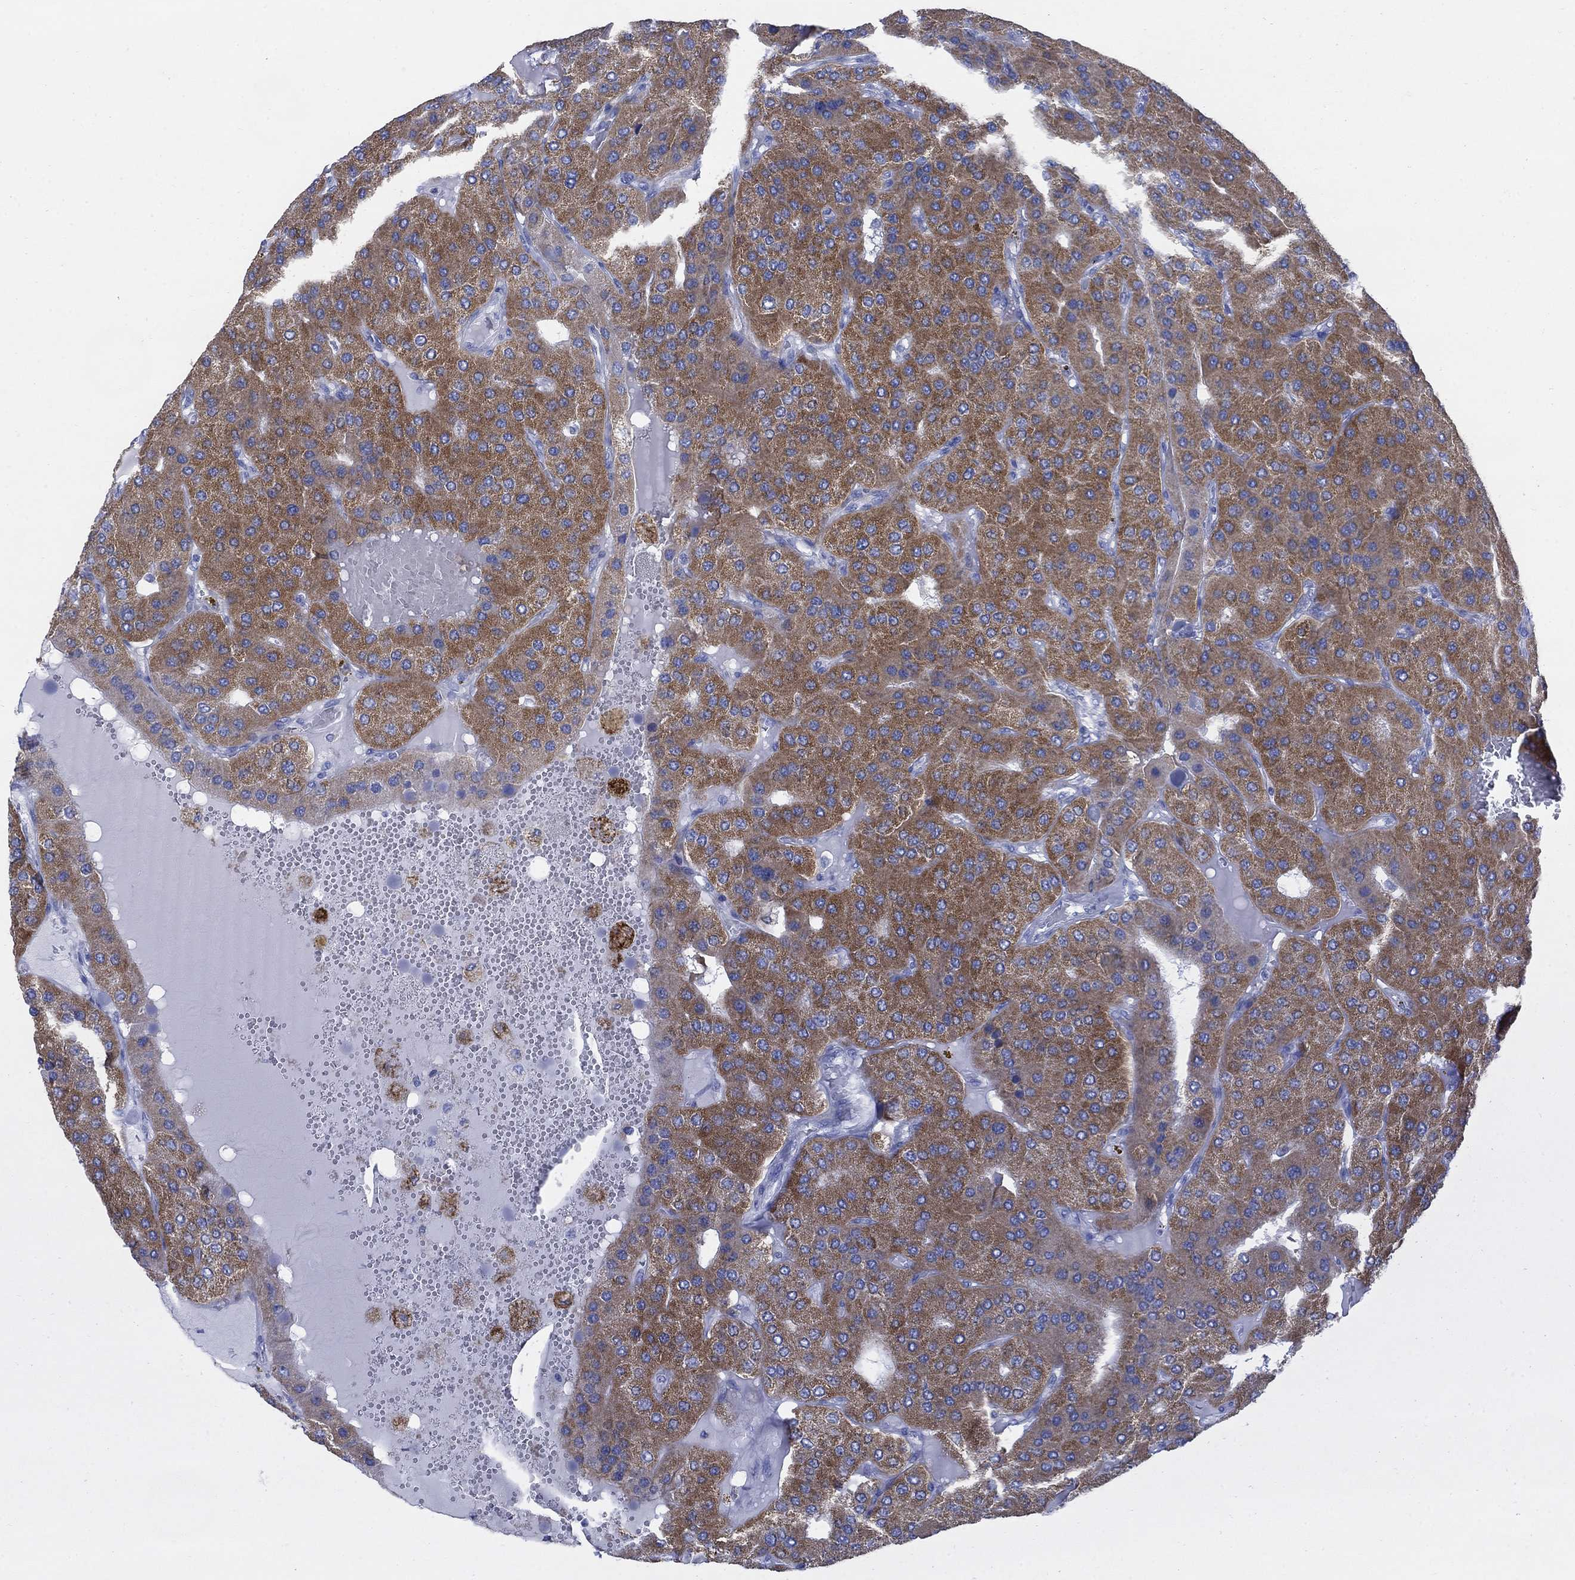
{"staining": {"intensity": "strong", "quantity": ">75%", "location": "cytoplasmic/membranous"}, "tissue": "parathyroid gland", "cell_type": "Glandular cells", "image_type": "normal", "snomed": [{"axis": "morphology", "description": "Normal tissue, NOS"}, {"axis": "morphology", "description": "Adenoma, NOS"}, {"axis": "topography", "description": "Parathyroid gland"}], "caption": "The histopathology image shows immunohistochemical staining of unremarkable parathyroid gland. There is strong cytoplasmic/membranous expression is seen in approximately >75% of glandular cells.", "gene": "SCCPDH", "patient": {"sex": "female", "age": 86}}